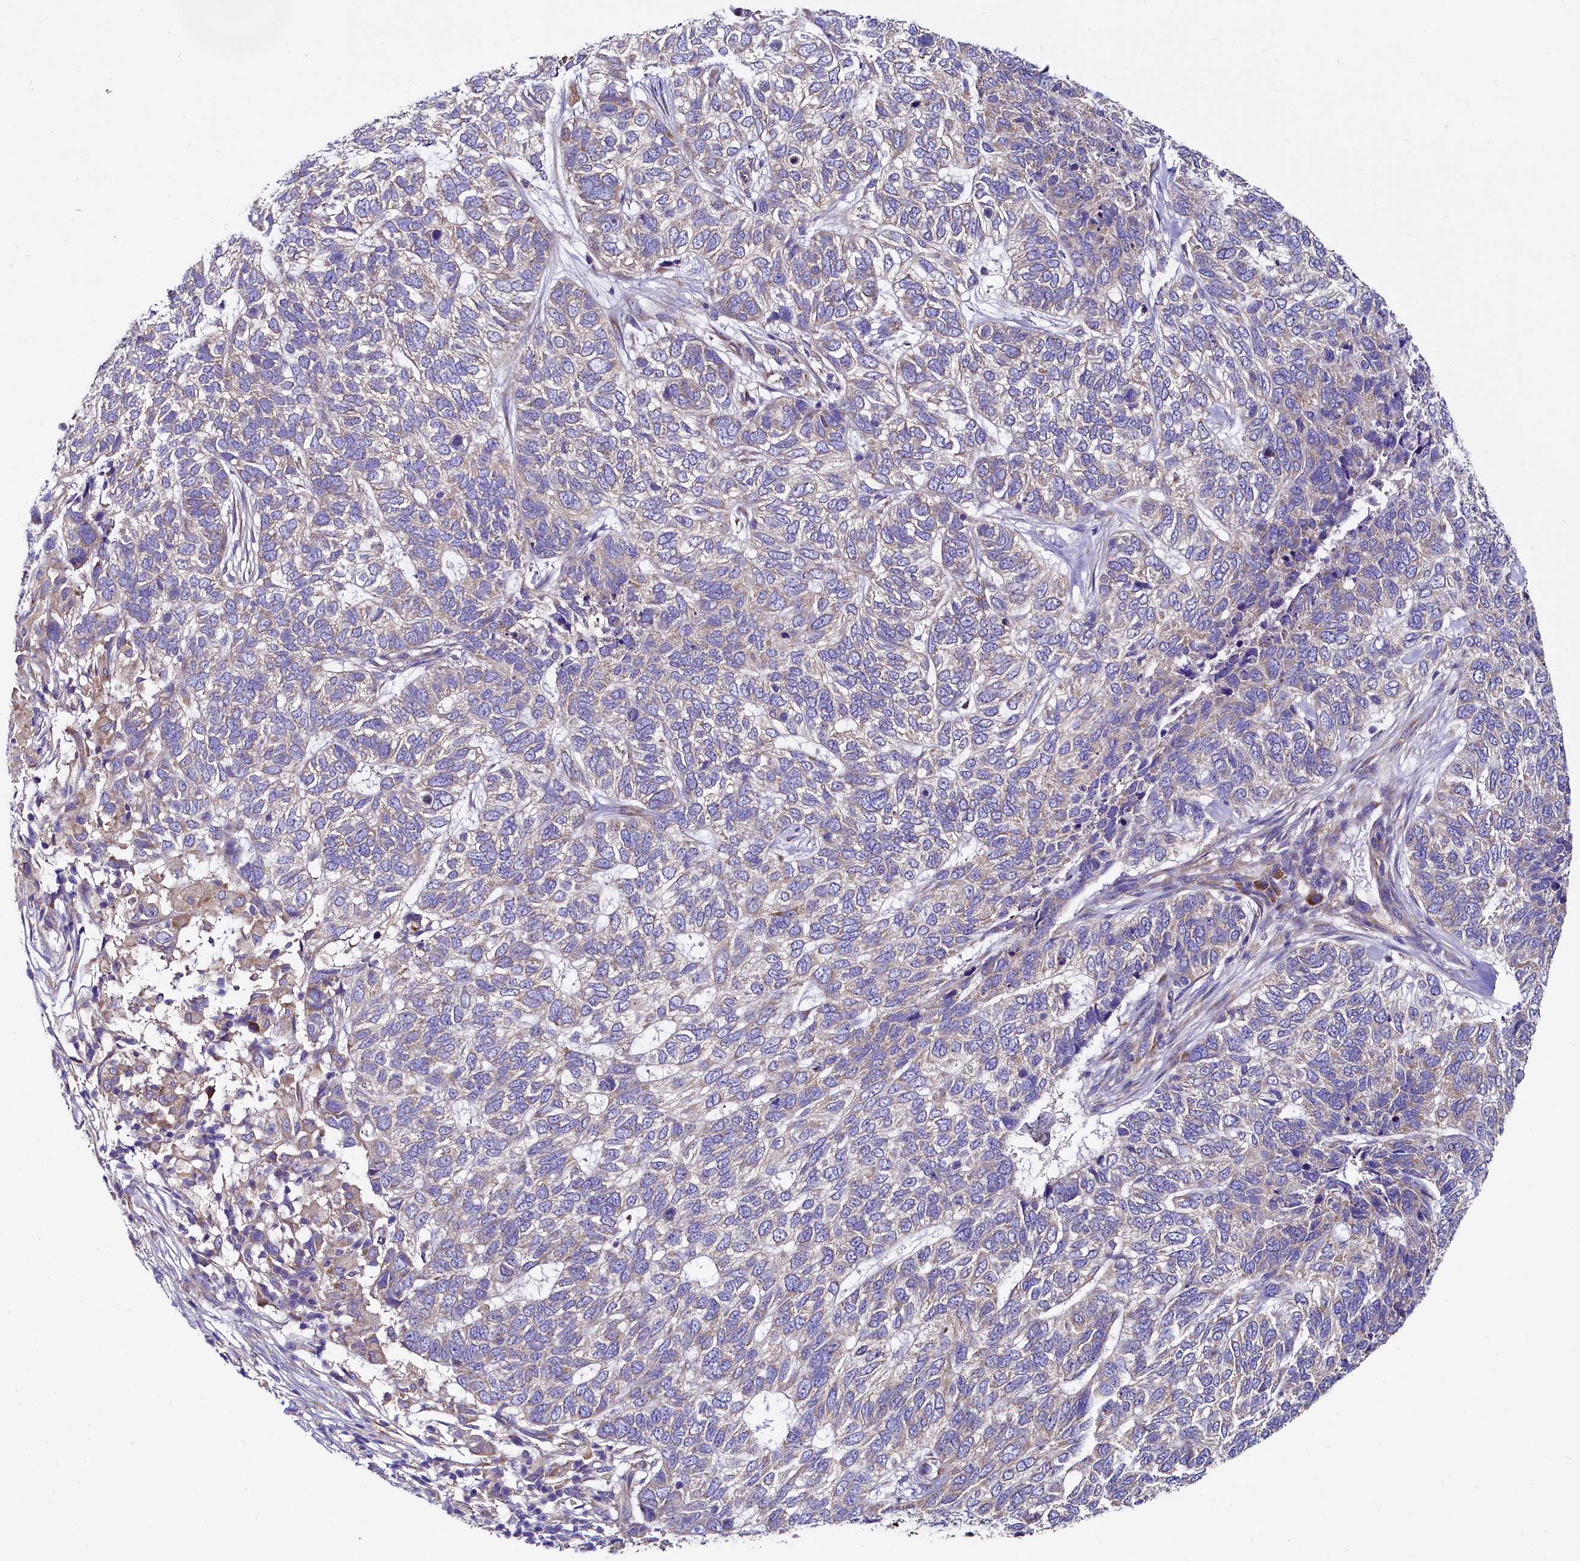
{"staining": {"intensity": "negative", "quantity": "none", "location": "none"}, "tissue": "skin cancer", "cell_type": "Tumor cells", "image_type": "cancer", "snomed": [{"axis": "morphology", "description": "Basal cell carcinoma"}, {"axis": "topography", "description": "Skin"}], "caption": "This photomicrograph is of skin cancer stained with immunohistochemistry to label a protein in brown with the nuclei are counter-stained blue. There is no expression in tumor cells. (Immunohistochemistry (ihc), brightfield microscopy, high magnification).", "gene": "QARS1", "patient": {"sex": "female", "age": 65}}